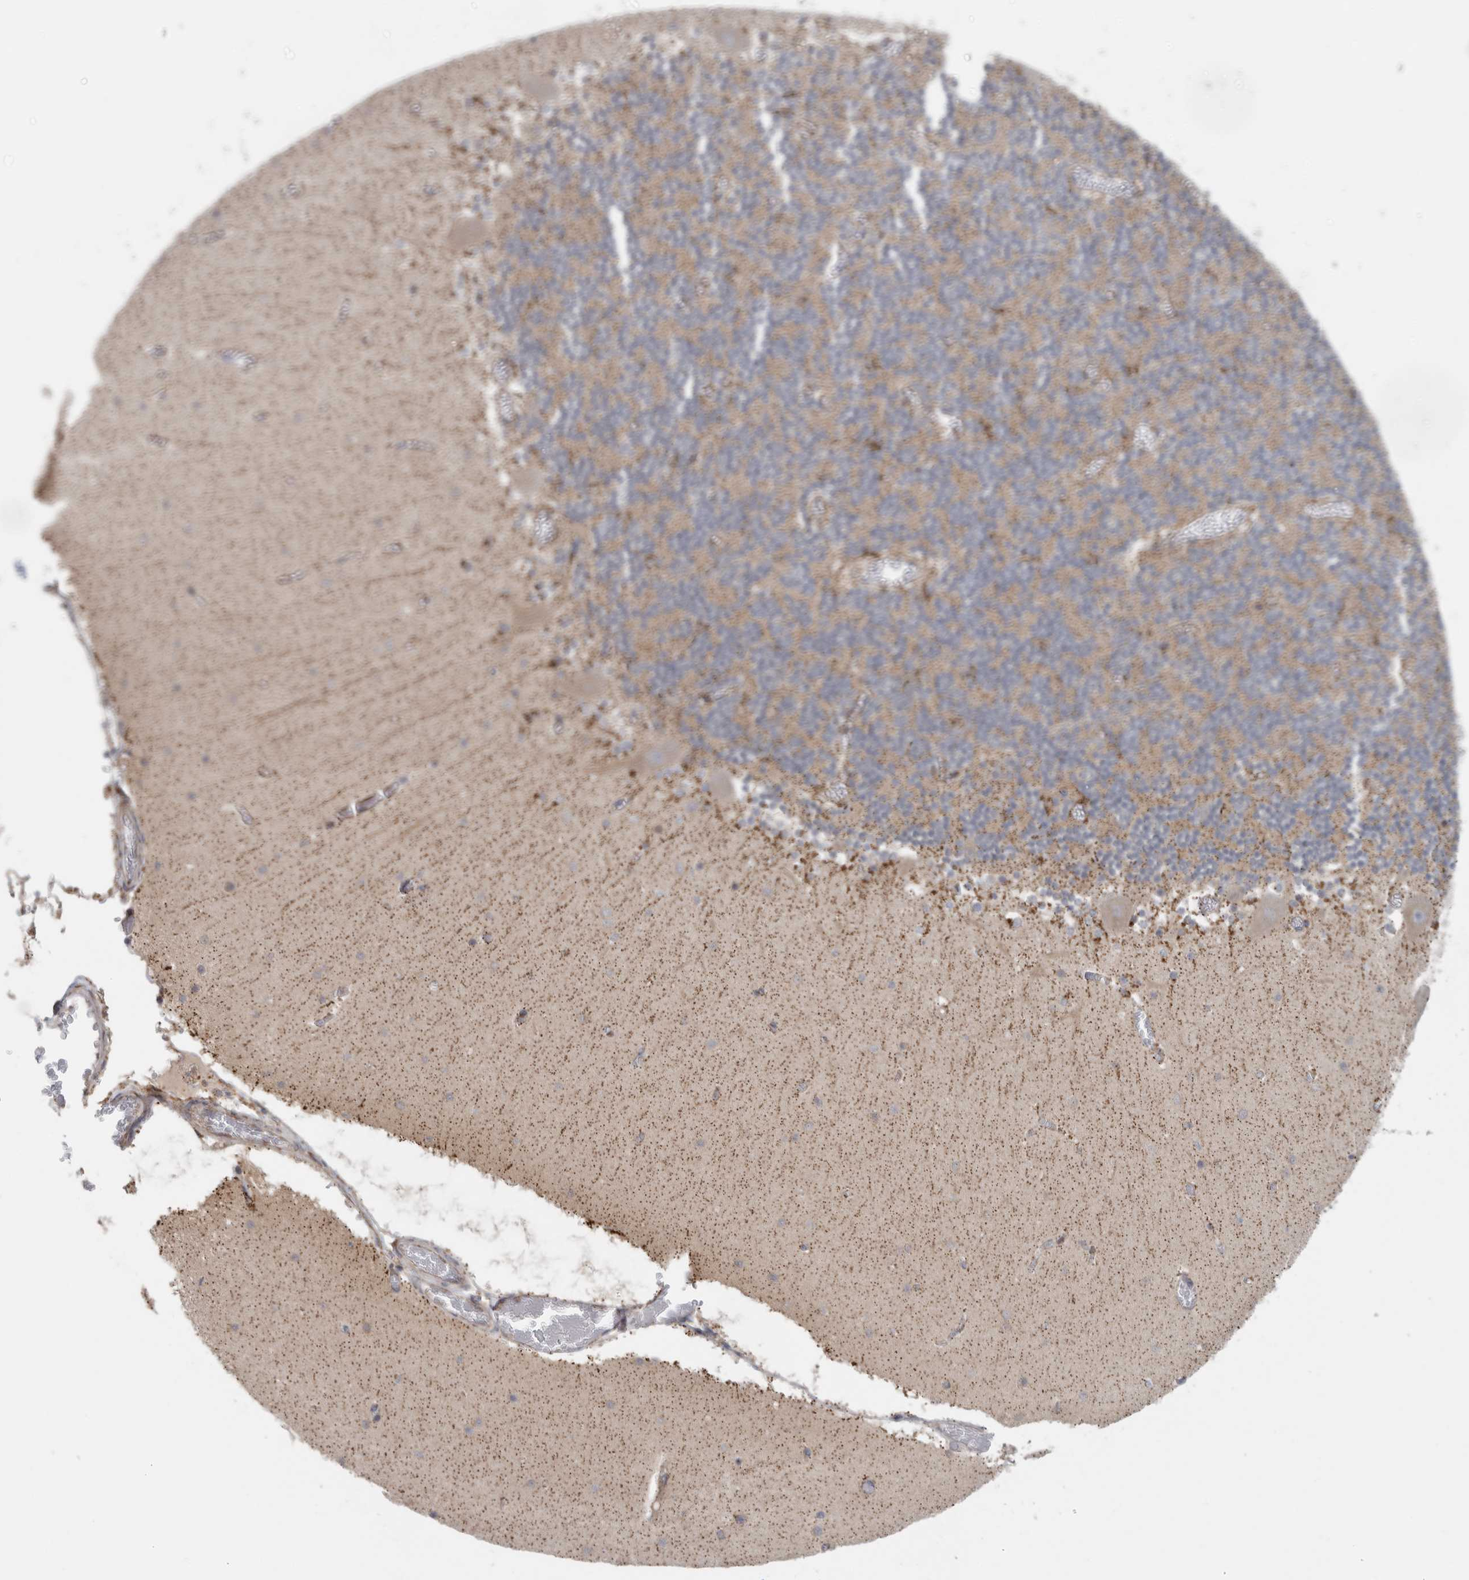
{"staining": {"intensity": "moderate", "quantity": ">75%", "location": "cytoplasmic/membranous"}, "tissue": "cerebellum", "cell_type": "Cells in granular layer", "image_type": "normal", "snomed": [{"axis": "morphology", "description": "Normal tissue, NOS"}, {"axis": "topography", "description": "Cerebellum"}], "caption": "Immunohistochemistry micrograph of unremarkable human cerebellum stained for a protein (brown), which shows medium levels of moderate cytoplasmic/membranous staining in approximately >75% of cells in granular layer.", "gene": "RAB18", "patient": {"sex": "female", "age": 28}}